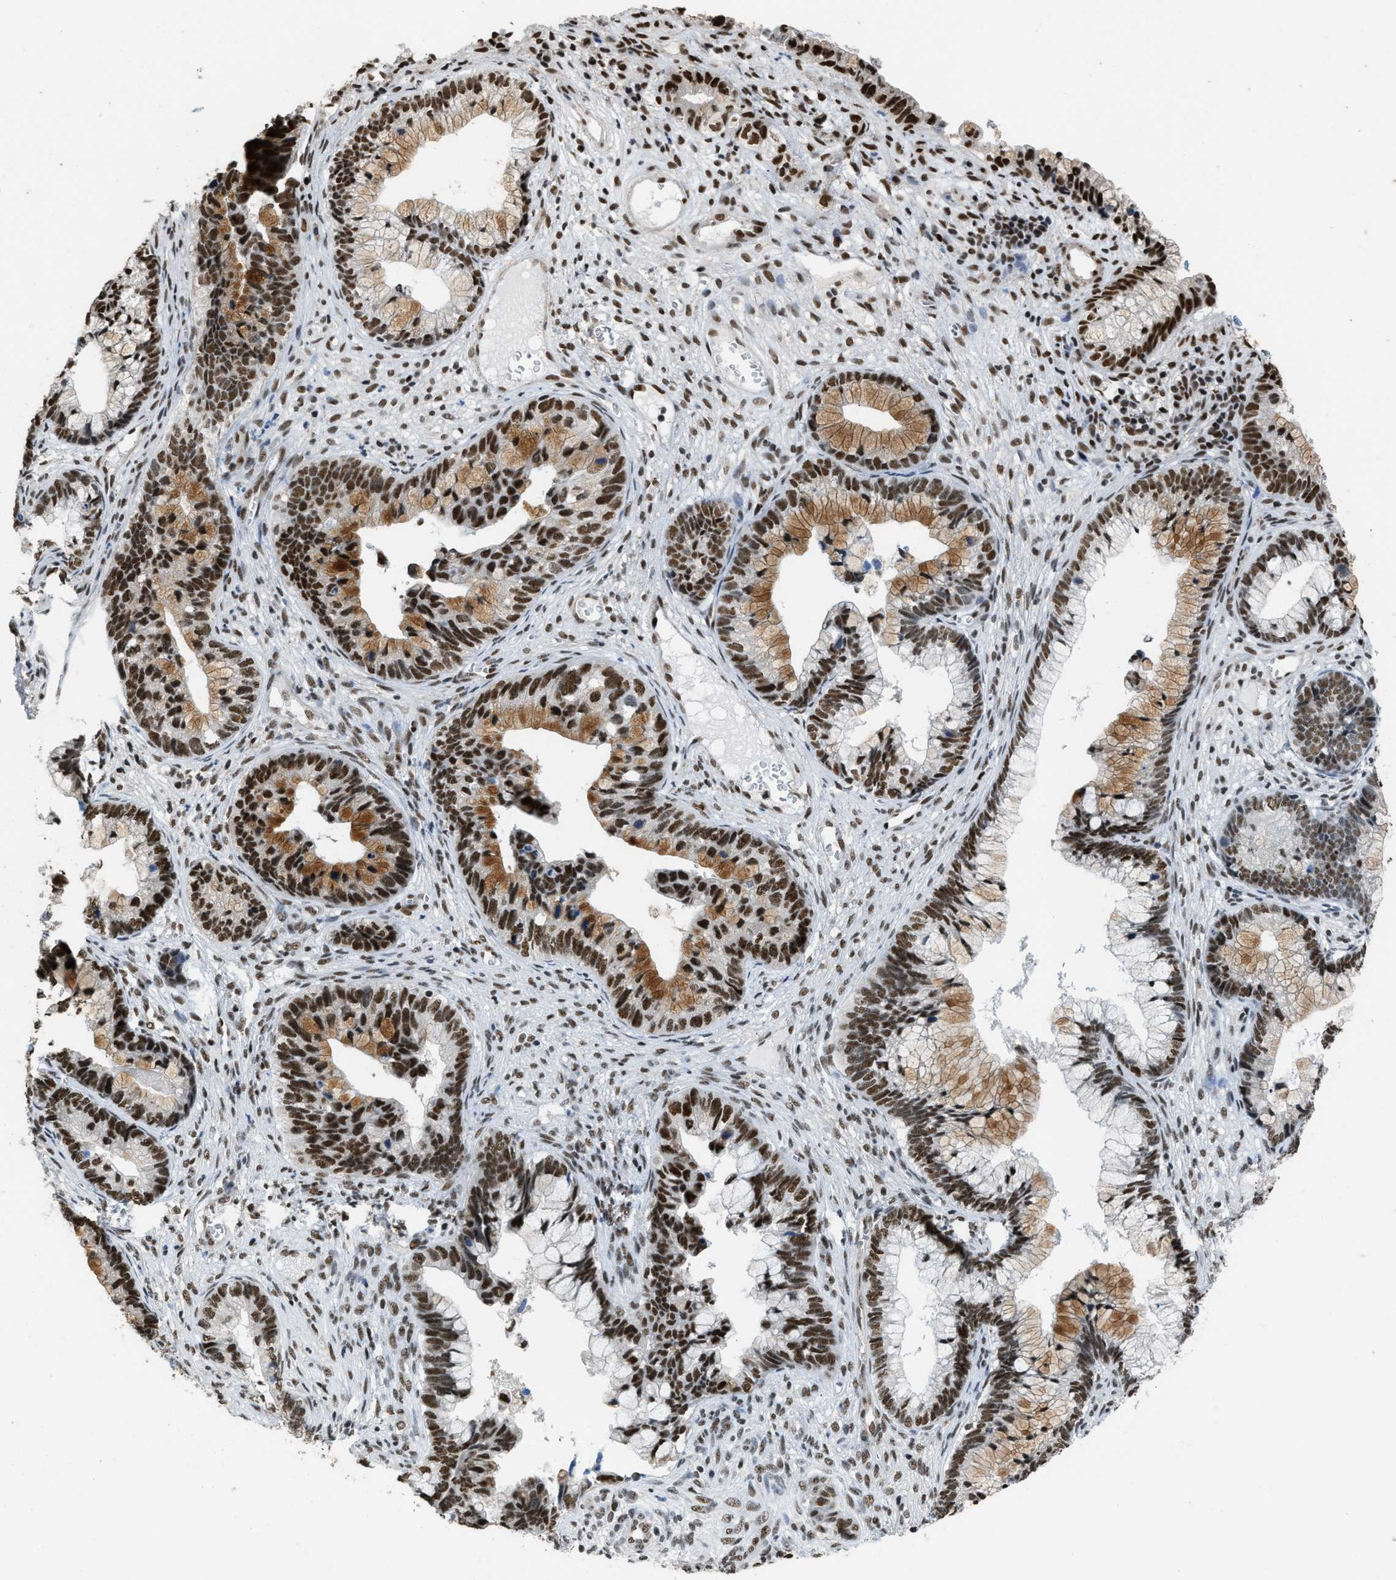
{"staining": {"intensity": "strong", "quantity": ">75%", "location": "cytoplasmic/membranous,nuclear"}, "tissue": "cervical cancer", "cell_type": "Tumor cells", "image_type": "cancer", "snomed": [{"axis": "morphology", "description": "Adenocarcinoma, NOS"}, {"axis": "topography", "description": "Cervix"}], "caption": "A brown stain highlights strong cytoplasmic/membranous and nuclear staining of a protein in human adenocarcinoma (cervical) tumor cells. (Stains: DAB in brown, nuclei in blue, Microscopy: brightfield microscopy at high magnification).", "gene": "SCAF4", "patient": {"sex": "female", "age": 44}}